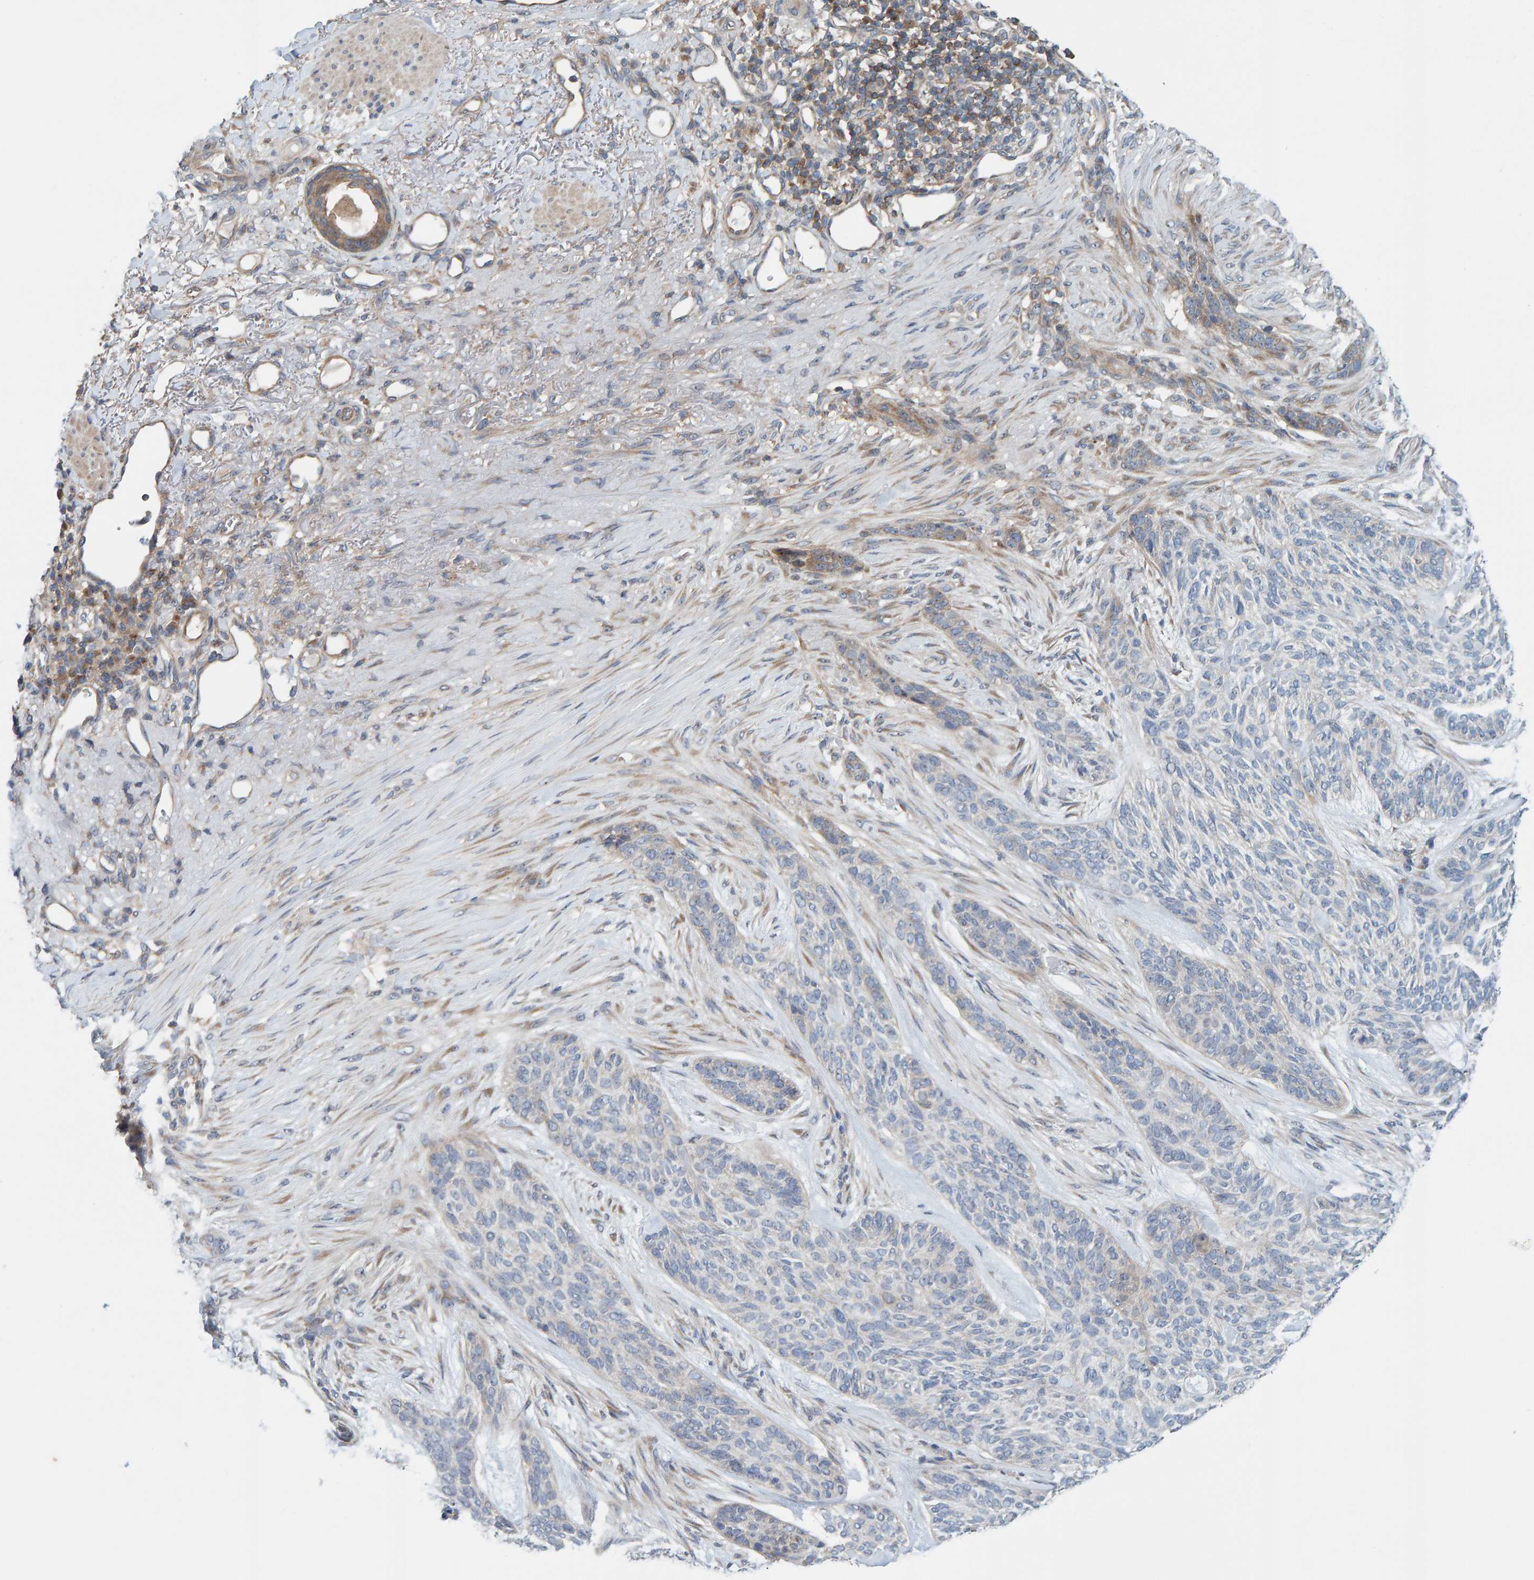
{"staining": {"intensity": "weak", "quantity": "<25%", "location": "cytoplasmic/membranous"}, "tissue": "skin cancer", "cell_type": "Tumor cells", "image_type": "cancer", "snomed": [{"axis": "morphology", "description": "Basal cell carcinoma"}, {"axis": "topography", "description": "Skin"}], "caption": "Tumor cells show no significant expression in skin basal cell carcinoma.", "gene": "CCM2", "patient": {"sex": "male", "age": 55}}